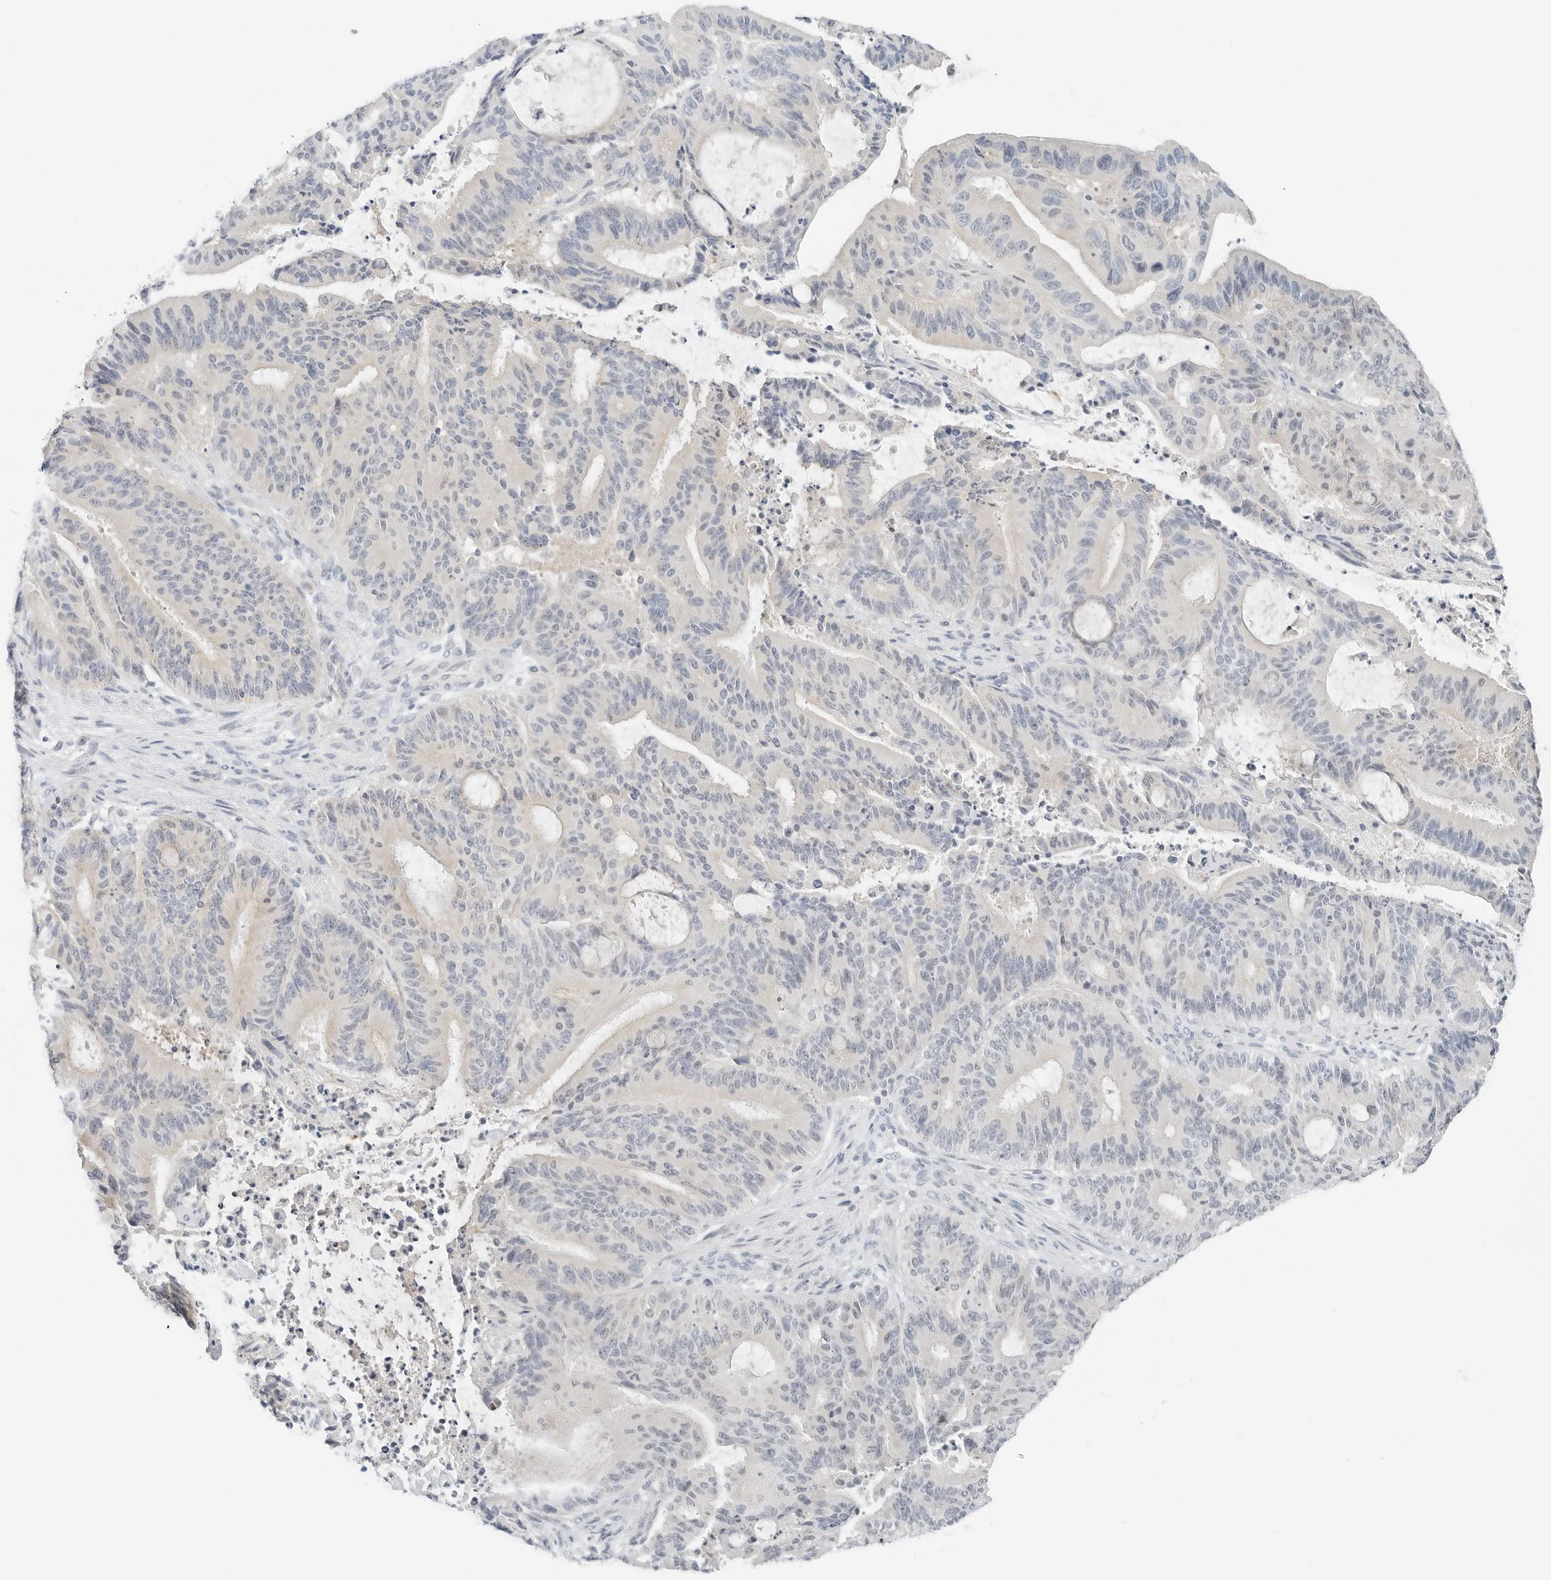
{"staining": {"intensity": "negative", "quantity": "none", "location": "none"}, "tissue": "liver cancer", "cell_type": "Tumor cells", "image_type": "cancer", "snomed": [{"axis": "morphology", "description": "Normal tissue, NOS"}, {"axis": "morphology", "description": "Cholangiocarcinoma"}, {"axis": "topography", "description": "Liver"}, {"axis": "topography", "description": "Peripheral nerve tissue"}], "caption": "This is an immunohistochemistry (IHC) histopathology image of cholangiocarcinoma (liver). There is no expression in tumor cells.", "gene": "IQCC", "patient": {"sex": "female", "age": 73}}